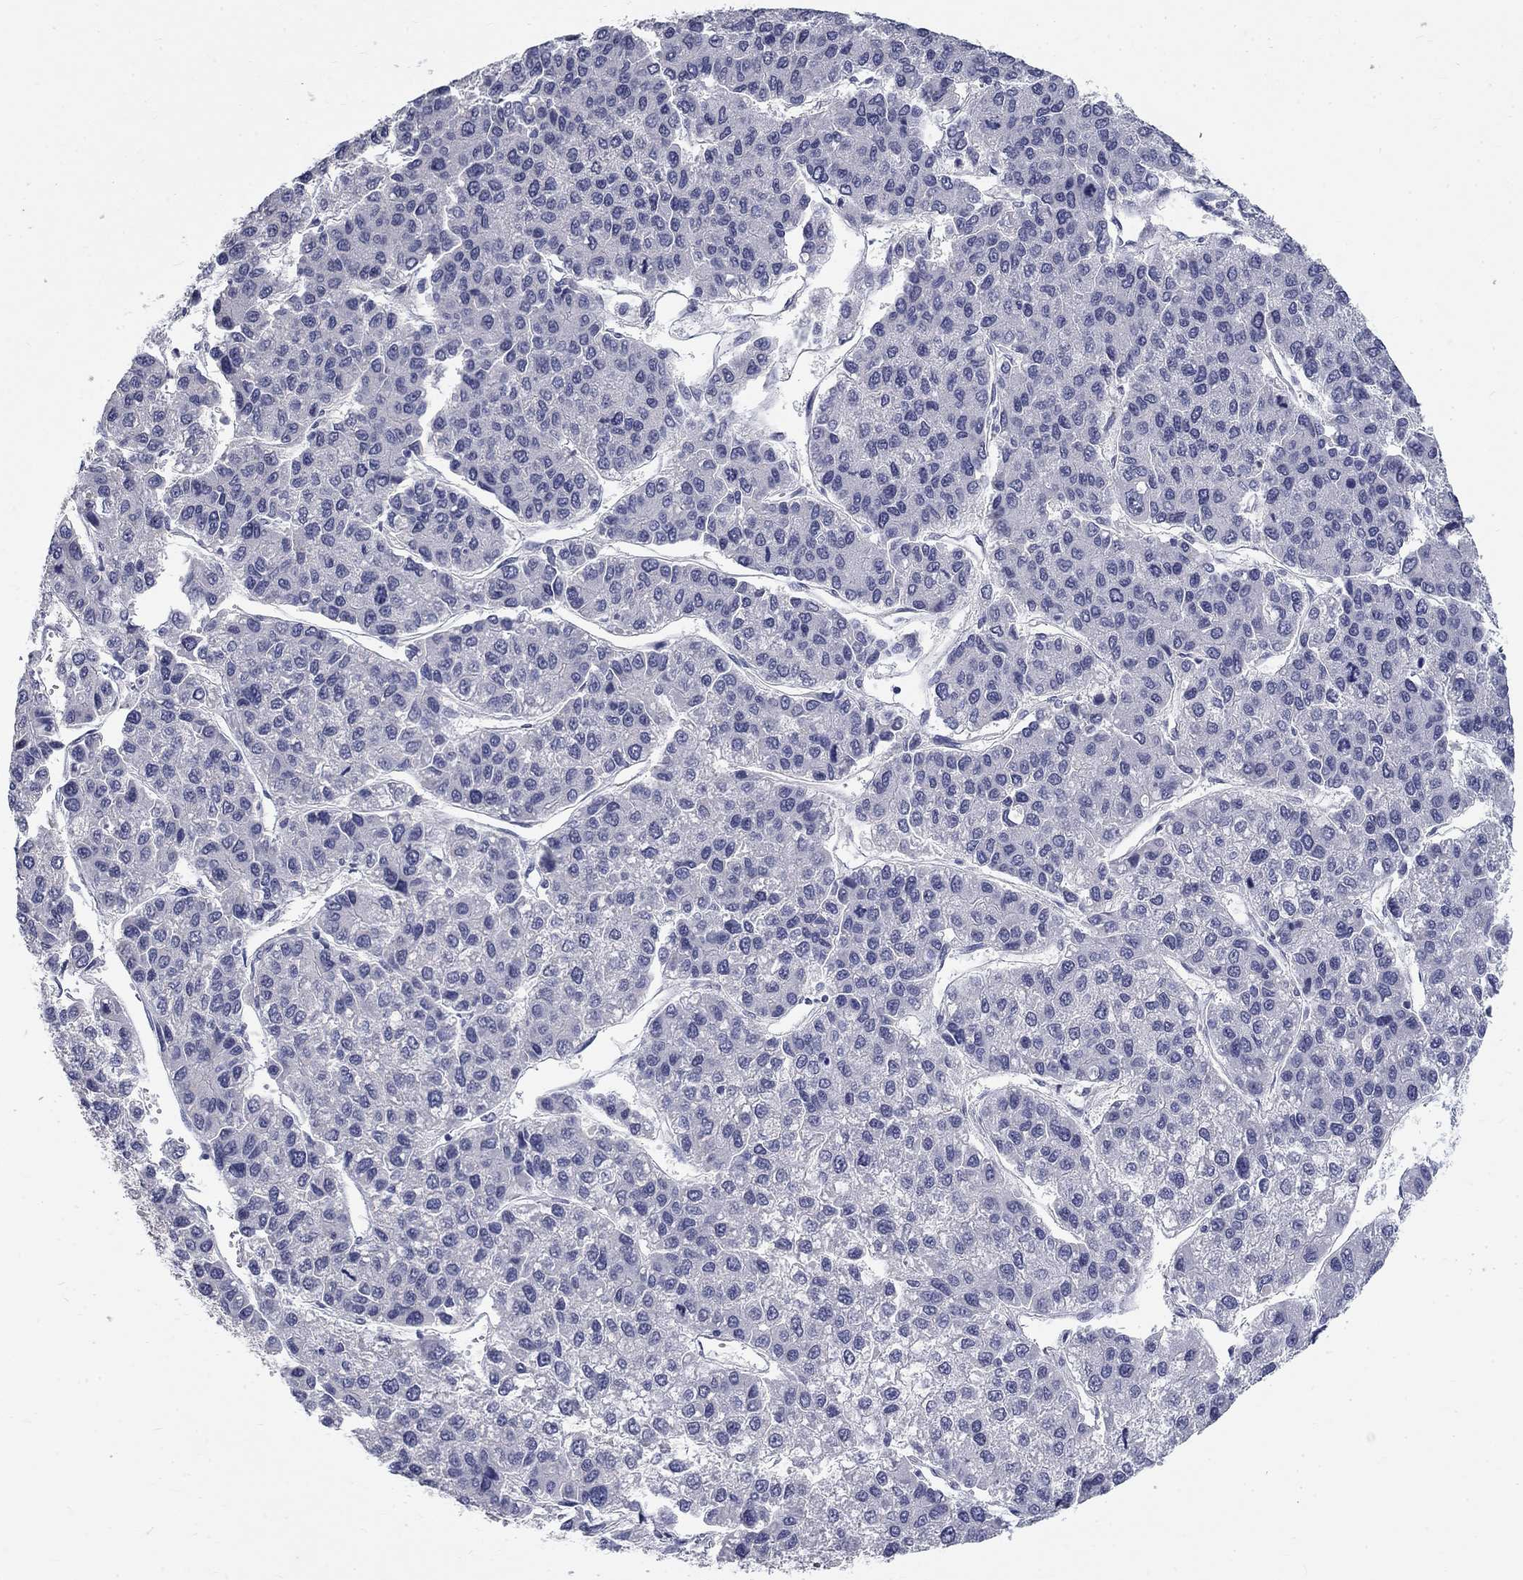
{"staining": {"intensity": "negative", "quantity": "none", "location": "none"}, "tissue": "liver cancer", "cell_type": "Tumor cells", "image_type": "cancer", "snomed": [{"axis": "morphology", "description": "Carcinoma, Hepatocellular, NOS"}, {"axis": "topography", "description": "Liver"}], "caption": "DAB (3,3'-diaminobenzidine) immunohistochemical staining of human liver cancer reveals no significant staining in tumor cells.", "gene": "PTH1R", "patient": {"sex": "female", "age": 66}}